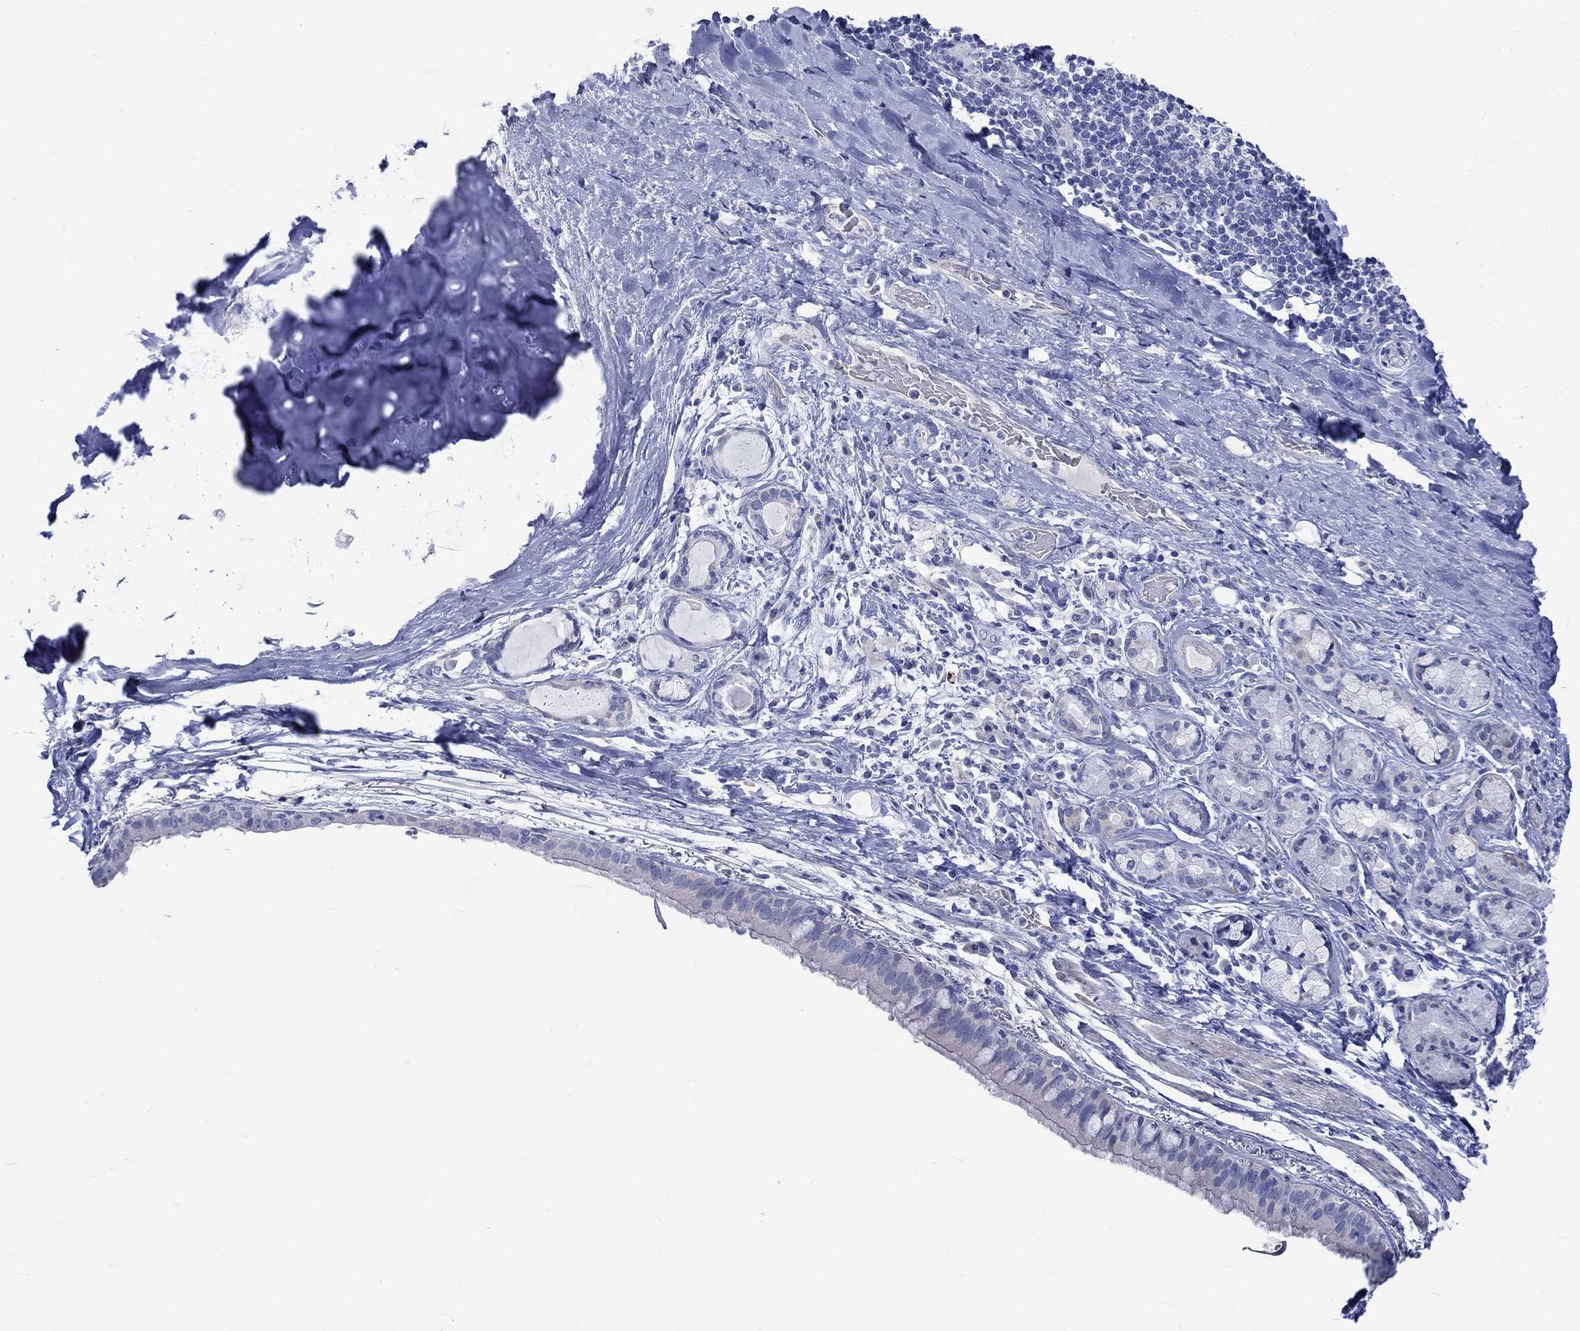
{"staining": {"intensity": "negative", "quantity": "none", "location": "none"}, "tissue": "bronchus", "cell_type": "Respiratory epithelial cells", "image_type": "normal", "snomed": [{"axis": "morphology", "description": "Normal tissue, NOS"}, {"axis": "morphology", "description": "Squamous cell carcinoma, NOS"}, {"axis": "topography", "description": "Bronchus"}, {"axis": "topography", "description": "Lung"}], "caption": "The image demonstrates no significant positivity in respiratory epithelial cells of bronchus. The staining is performed using DAB (3,3'-diaminobenzidine) brown chromogen with nuclei counter-stained in using hematoxylin.", "gene": "NRIP3", "patient": {"sex": "male", "age": 69}}